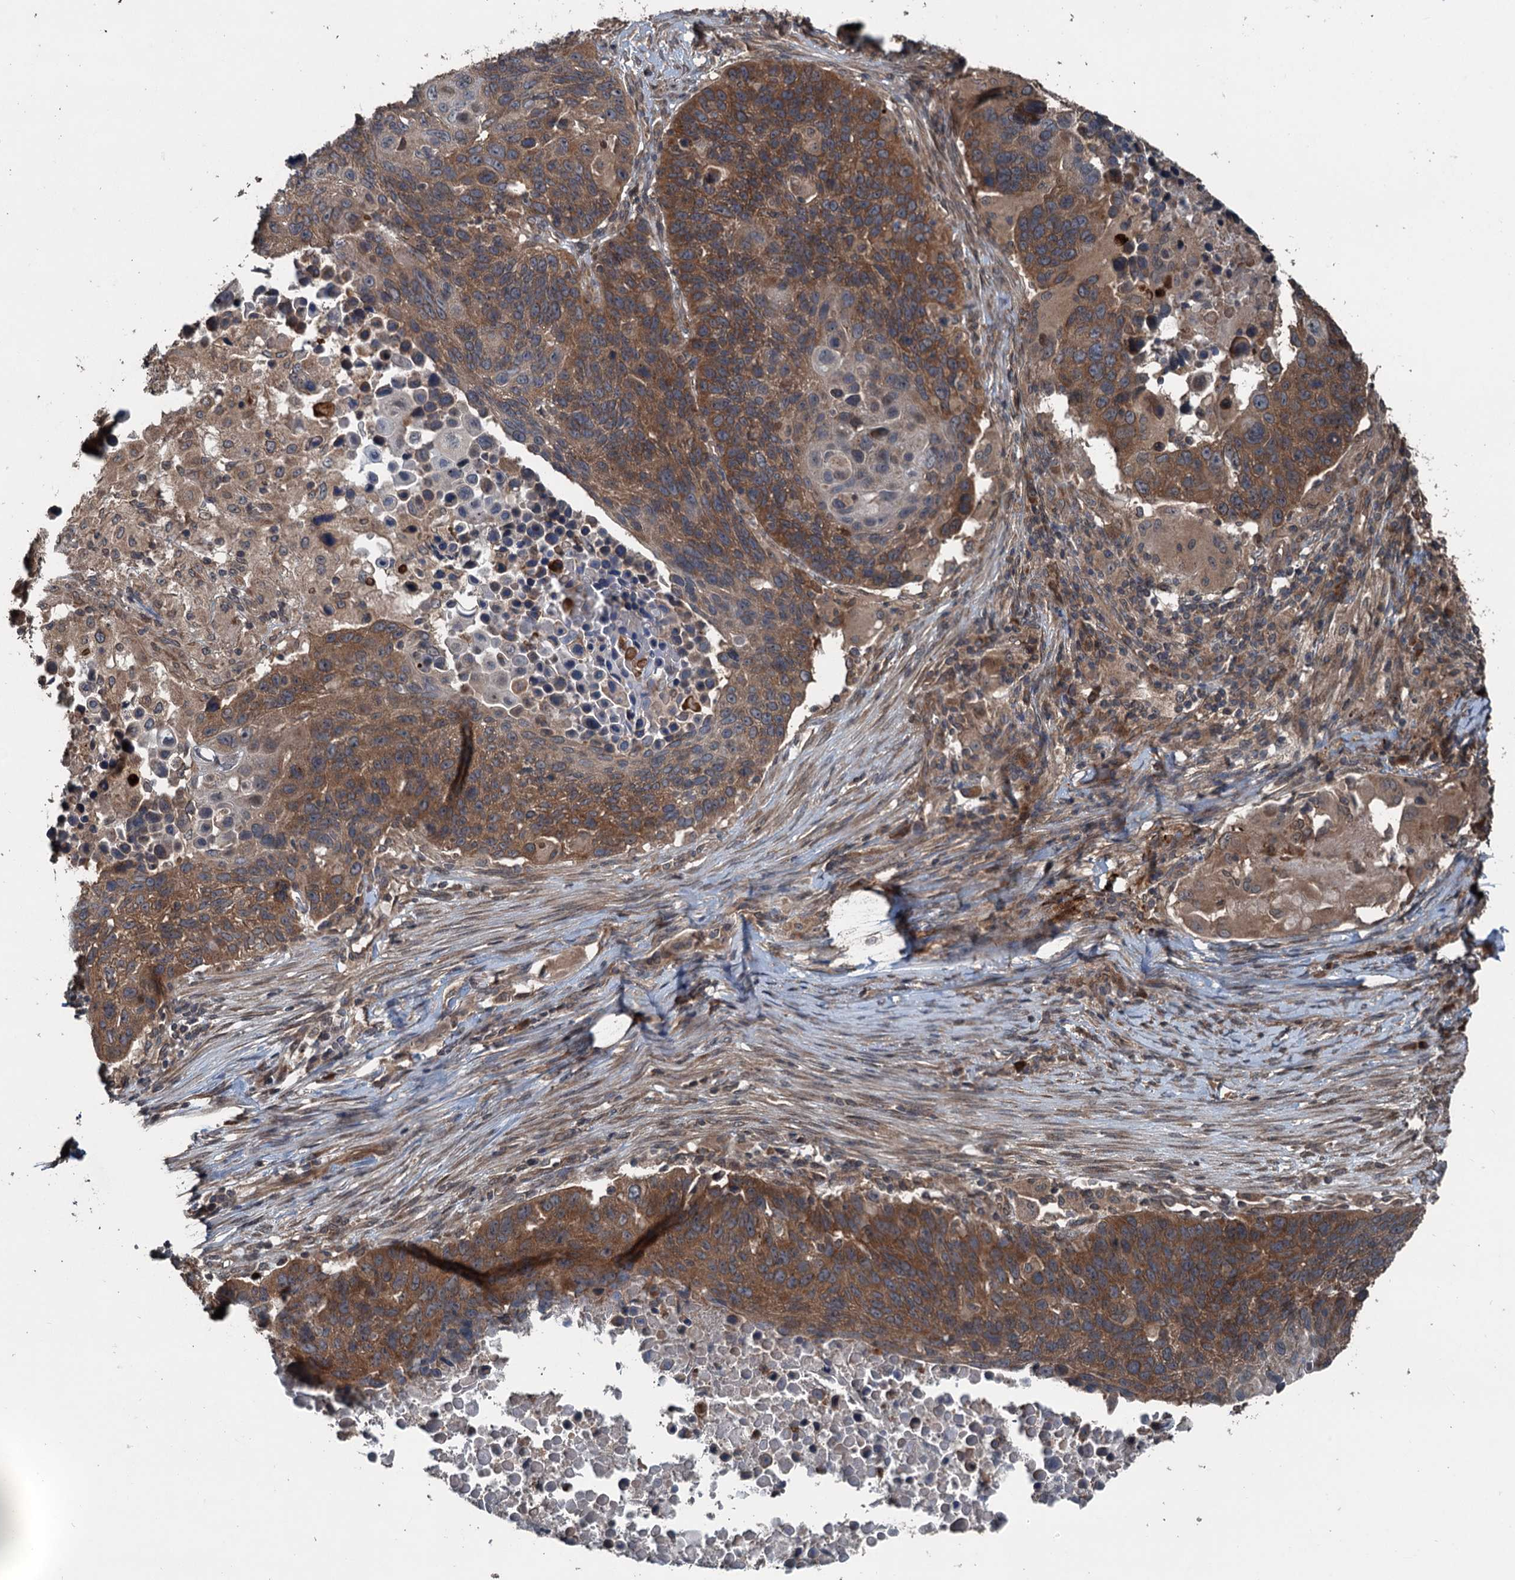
{"staining": {"intensity": "moderate", "quantity": ">75%", "location": "cytoplasmic/membranous"}, "tissue": "lung cancer", "cell_type": "Tumor cells", "image_type": "cancer", "snomed": [{"axis": "morphology", "description": "Normal tissue, NOS"}, {"axis": "morphology", "description": "Squamous cell carcinoma, NOS"}, {"axis": "topography", "description": "Lymph node"}, {"axis": "topography", "description": "Lung"}], "caption": "A brown stain labels moderate cytoplasmic/membranous expression of a protein in human lung cancer tumor cells.", "gene": "N4BP2L2", "patient": {"sex": "male", "age": 66}}